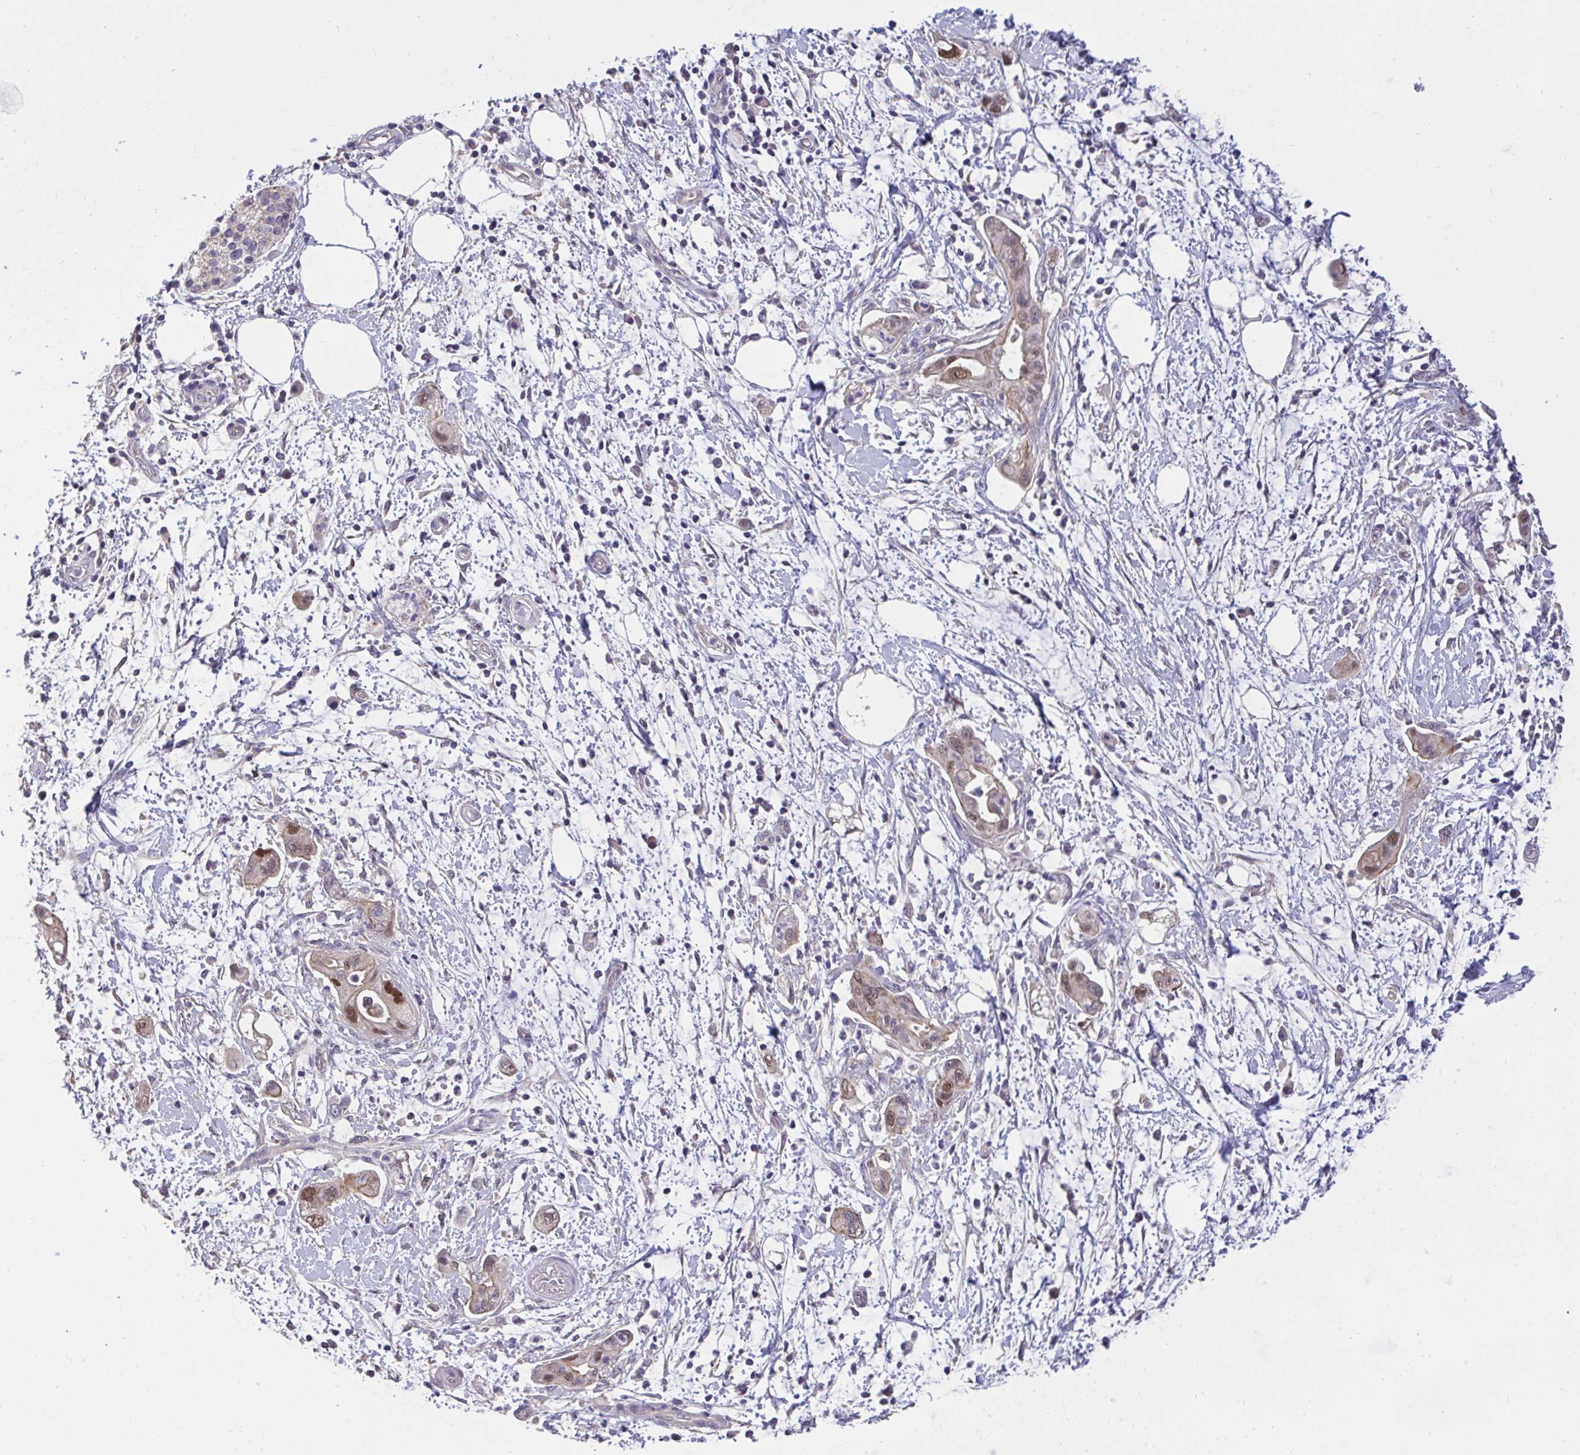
{"staining": {"intensity": "moderate", "quantity": "25%-75%", "location": "nuclear"}, "tissue": "pancreatic cancer", "cell_type": "Tumor cells", "image_type": "cancer", "snomed": [{"axis": "morphology", "description": "Adenocarcinoma, NOS"}, {"axis": "topography", "description": "Pancreas"}], "caption": "IHC micrograph of neoplastic tissue: pancreatic cancer stained using immunohistochemistry (IHC) exhibits medium levels of moderate protein expression localized specifically in the nuclear of tumor cells, appearing as a nuclear brown color.", "gene": "C19orf54", "patient": {"sex": "female", "age": 73}}